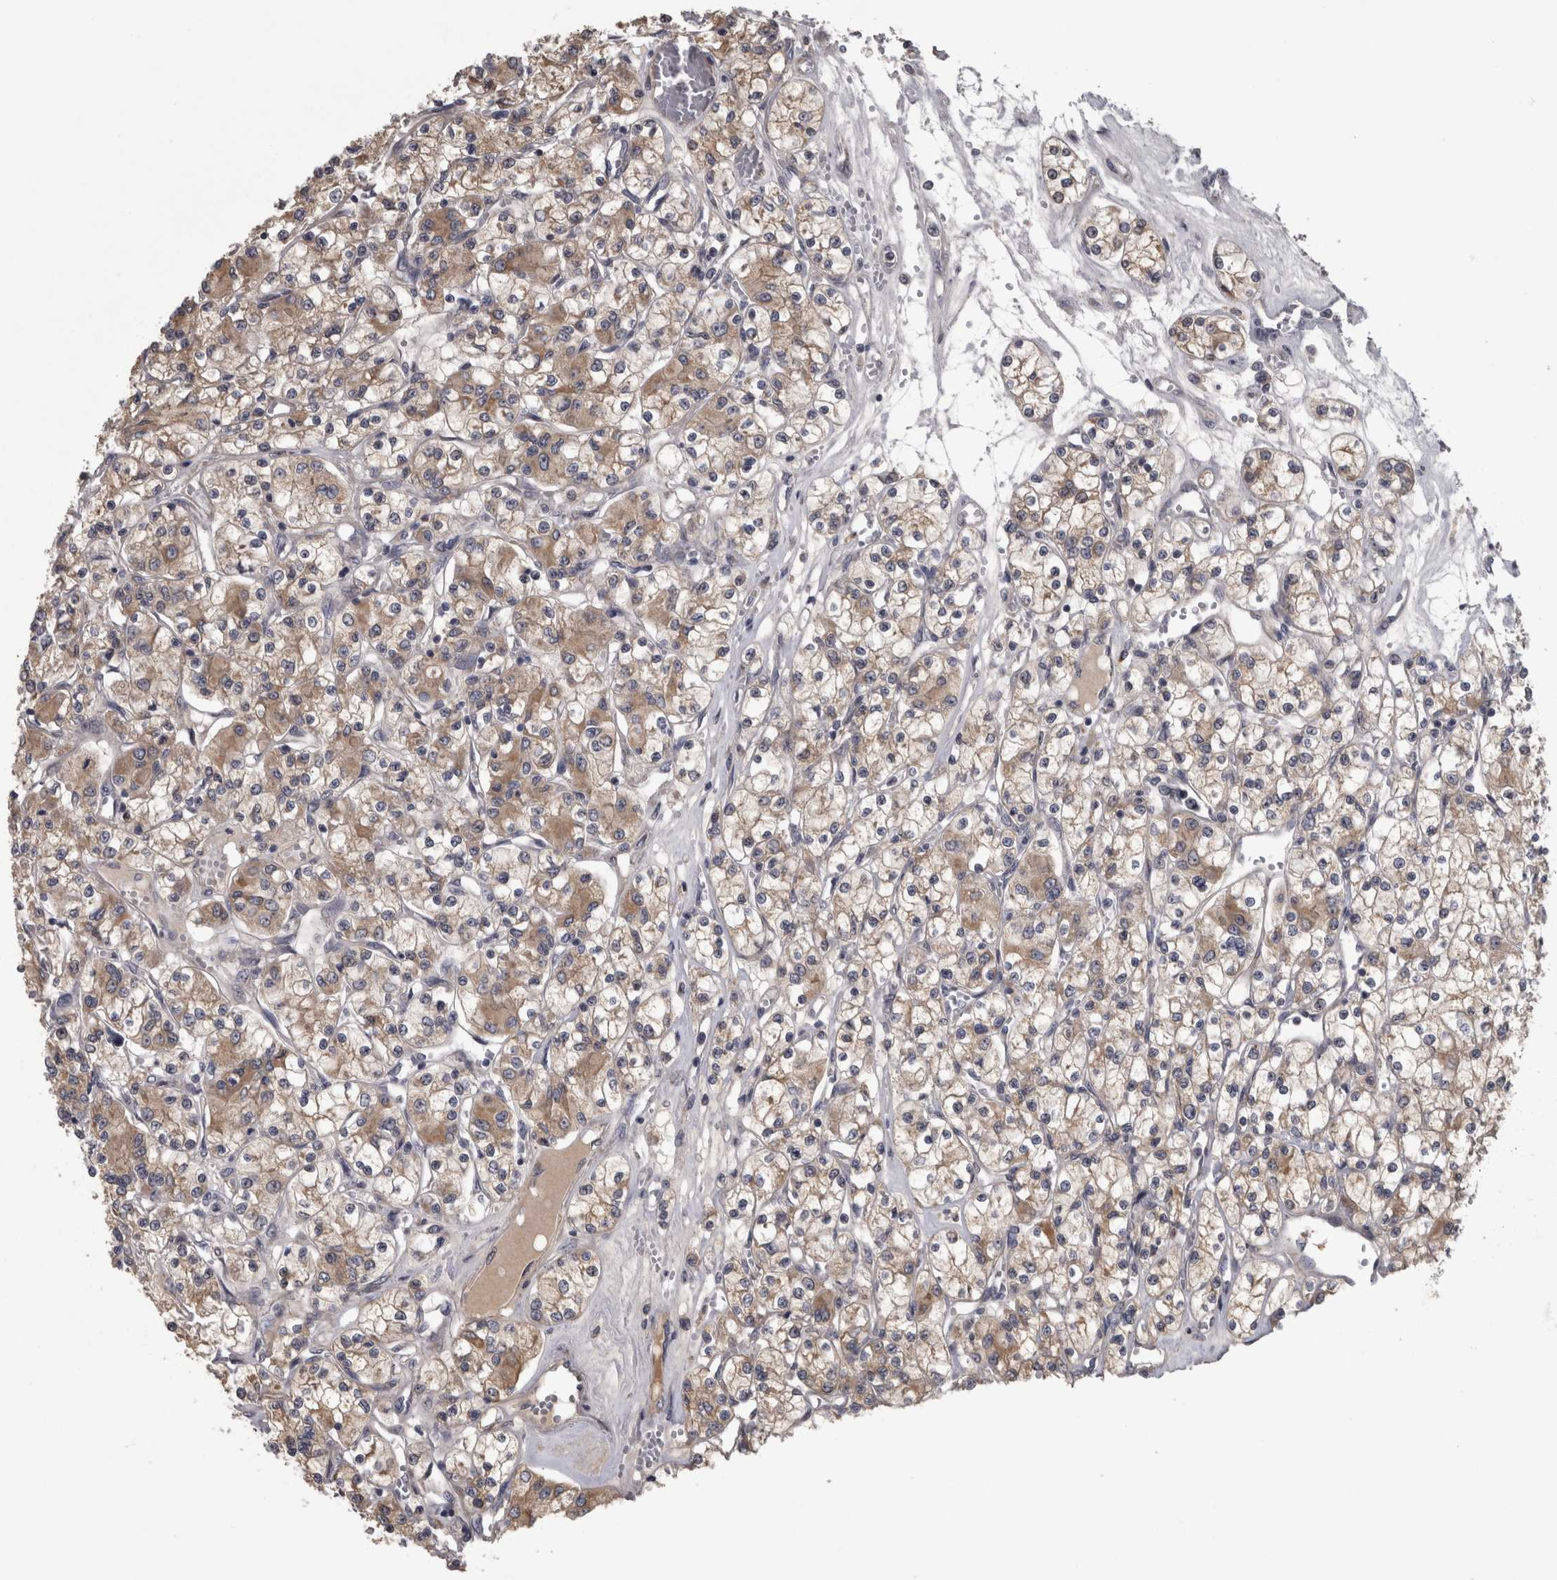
{"staining": {"intensity": "moderate", "quantity": ">75%", "location": "cytoplasmic/membranous"}, "tissue": "renal cancer", "cell_type": "Tumor cells", "image_type": "cancer", "snomed": [{"axis": "morphology", "description": "Adenocarcinoma, NOS"}, {"axis": "topography", "description": "Kidney"}], "caption": "Immunohistochemistry (IHC) staining of renal cancer (adenocarcinoma), which reveals medium levels of moderate cytoplasmic/membranous staining in approximately >75% of tumor cells indicating moderate cytoplasmic/membranous protein positivity. The staining was performed using DAB (3,3'-diaminobenzidine) (brown) for protein detection and nuclei were counterstained in hematoxylin (blue).", "gene": "DBT", "patient": {"sex": "female", "age": 59}}